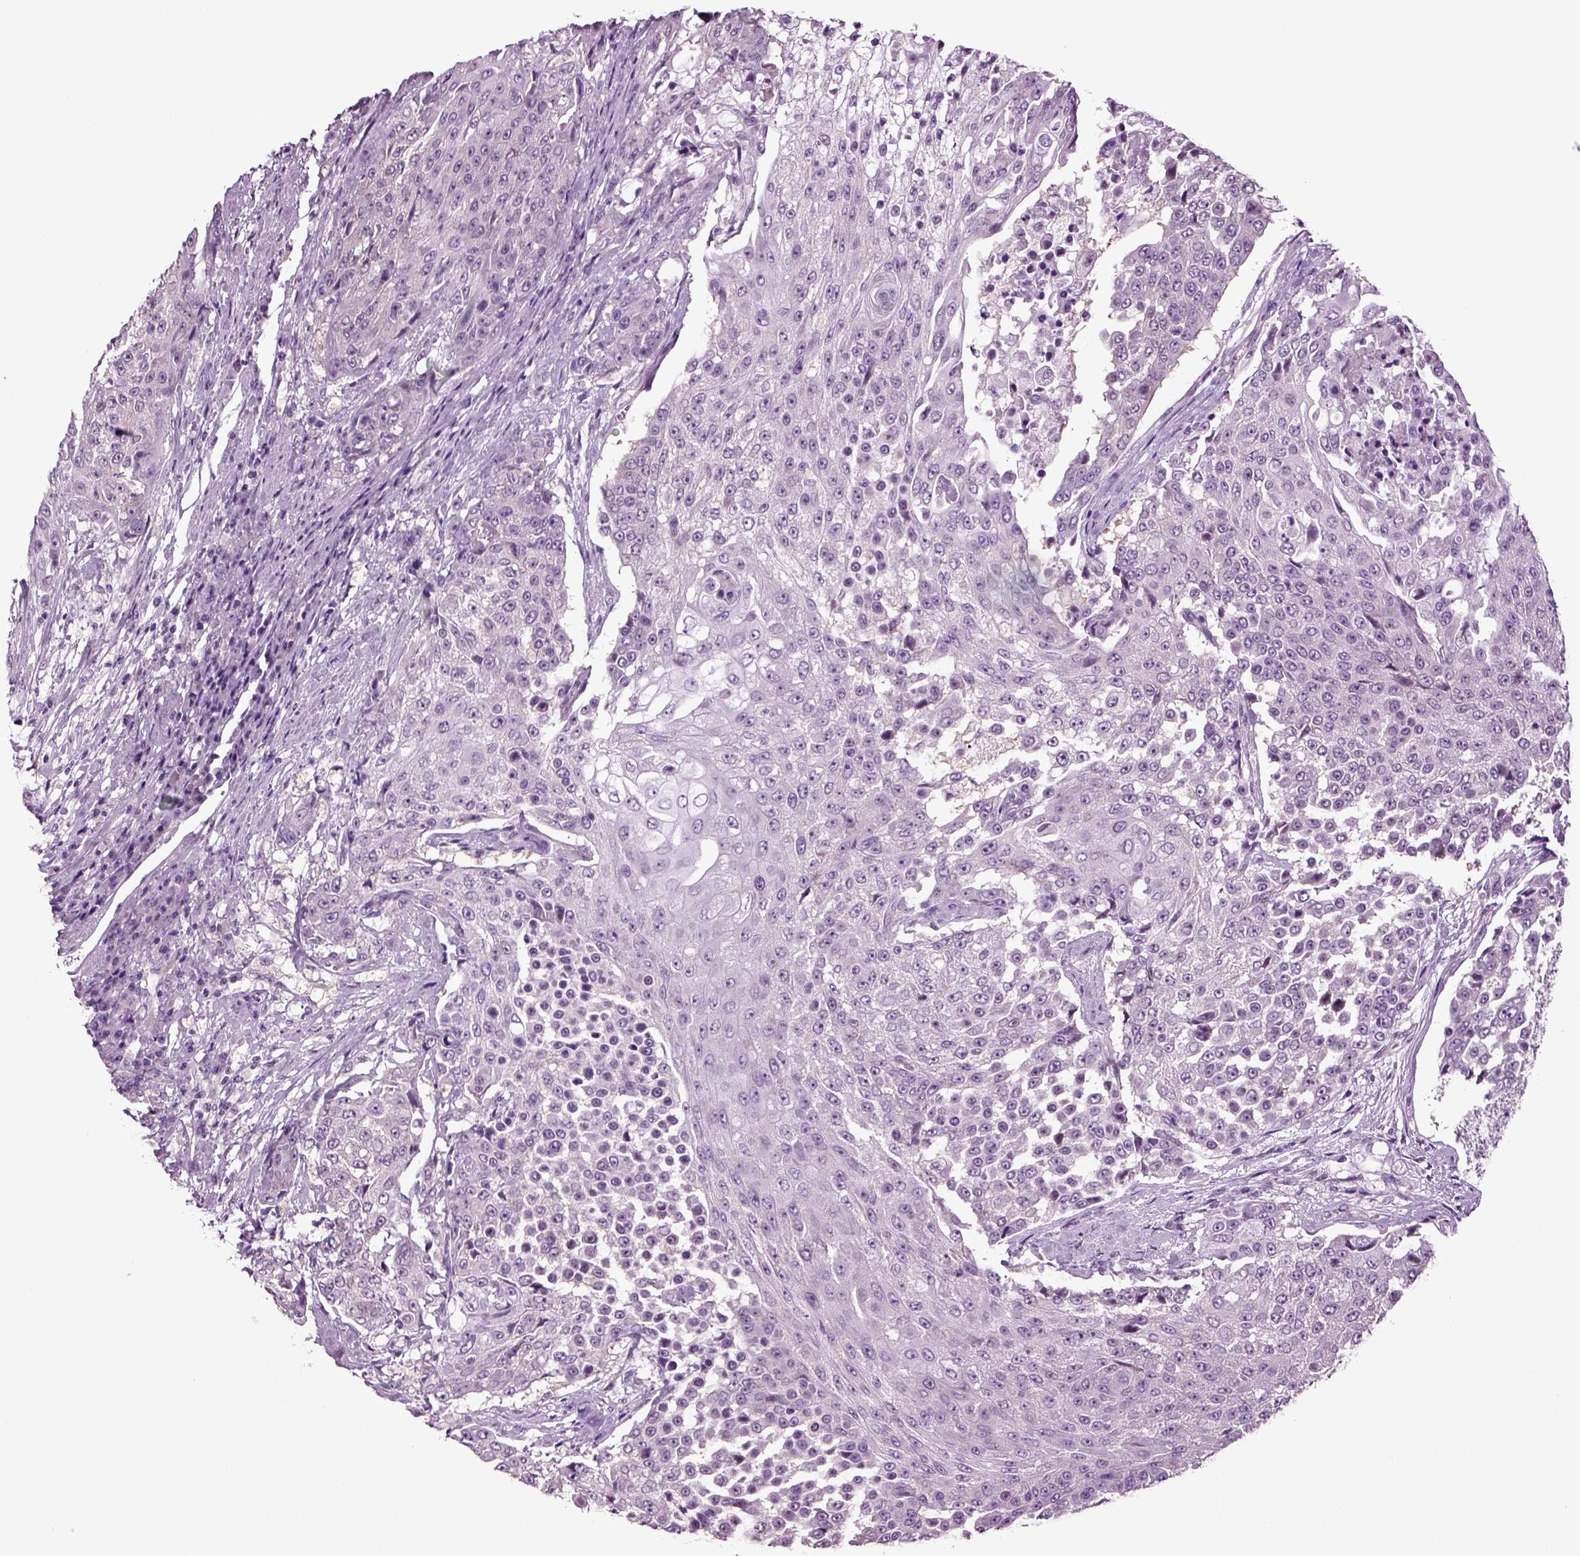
{"staining": {"intensity": "negative", "quantity": "none", "location": "none"}, "tissue": "urothelial cancer", "cell_type": "Tumor cells", "image_type": "cancer", "snomed": [{"axis": "morphology", "description": "Urothelial carcinoma, High grade"}, {"axis": "topography", "description": "Urinary bladder"}], "caption": "Urothelial cancer was stained to show a protein in brown. There is no significant expression in tumor cells.", "gene": "PLCH2", "patient": {"sex": "female", "age": 63}}